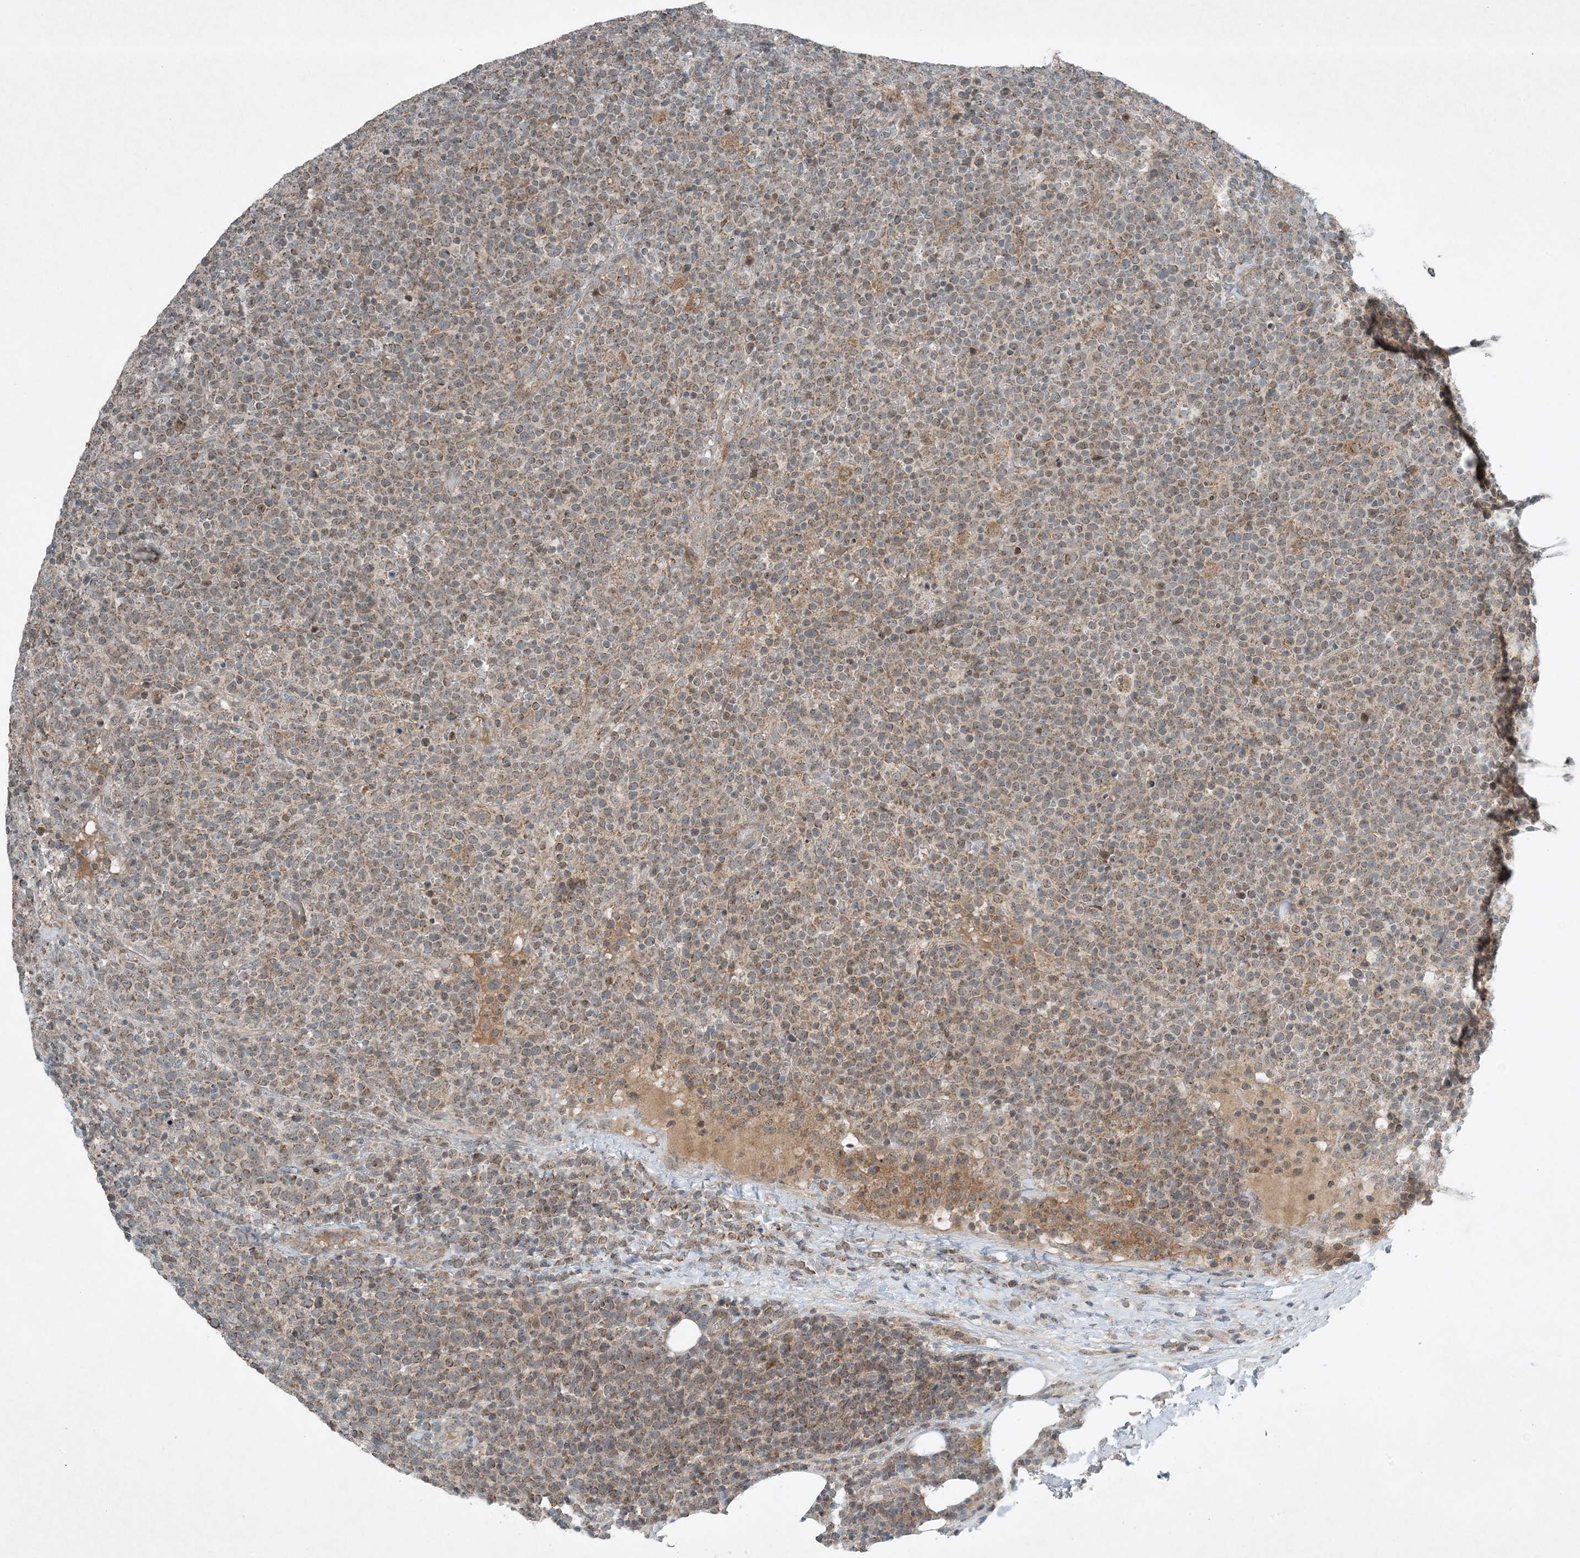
{"staining": {"intensity": "moderate", "quantity": ">75%", "location": "cytoplasmic/membranous"}, "tissue": "lymphoma", "cell_type": "Tumor cells", "image_type": "cancer", "snomed": [{"axis": "morphology", "description": "Malignant lymphoma, non-Hodgkin's type, High grade"}, {"axis": "topography", "description": "Lymph node"}], "caption": "High-power microscopy captured an IHC micrograph of malignant lymphoma, non-Hodgkin's type (high-grade), revealing moderate cytoplasmic/membranous positivity in about >75% of tumor cells. The protein of interest is stained brown, and the nuclei are stained in blue (DAB (3,3'-diaminobenzidine) IHC with brightfield microscopy, high magnification).", "gene": "MITD1", "patient": {"sex": "male", "age": 61}}